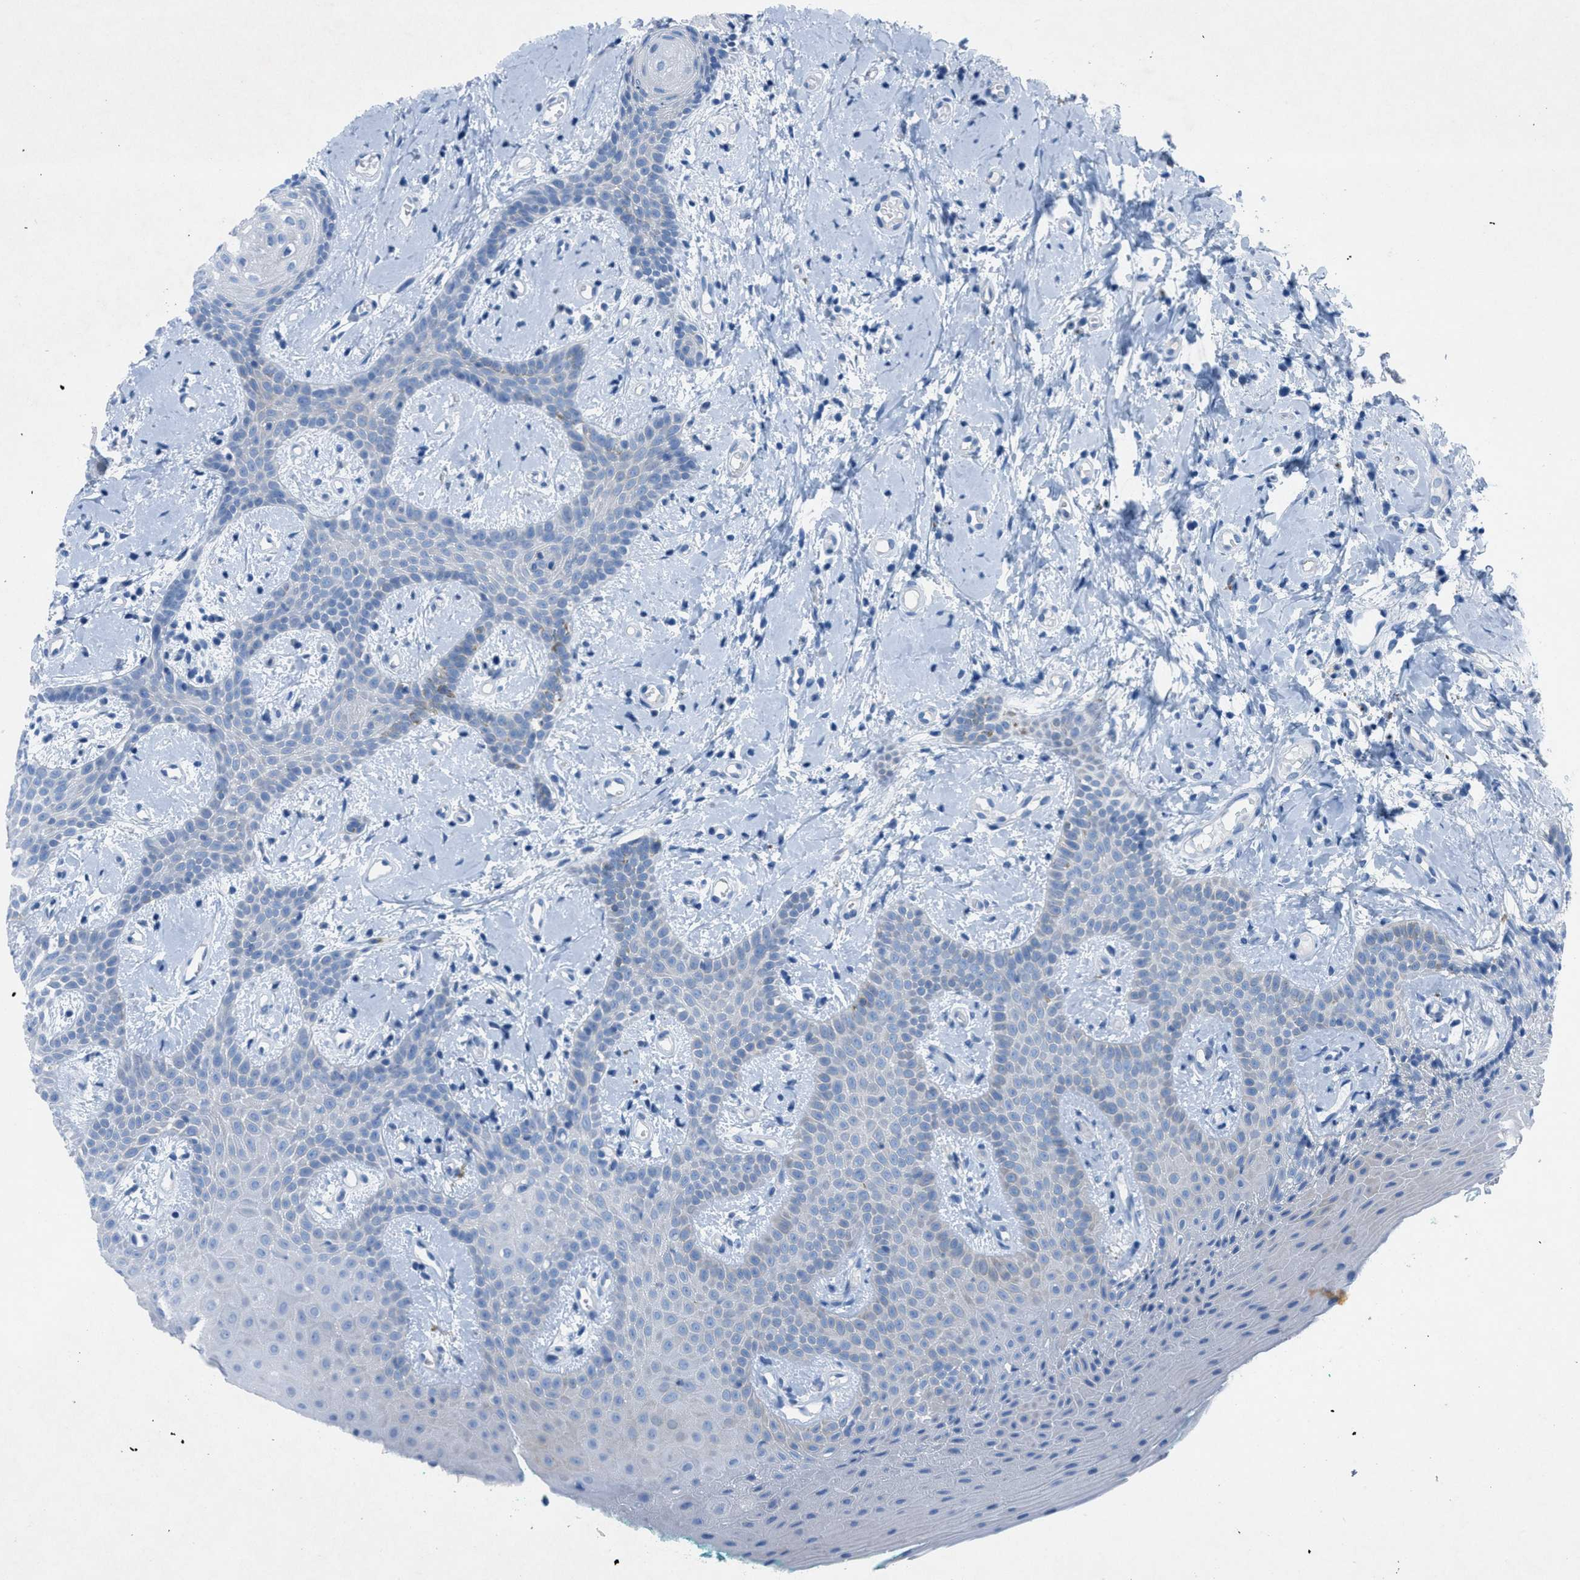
{"staining": {"intensity": "negative", "quantity": "none", "location": "none"}, "tissue": "oral mucosa", "cell_type": "Squamous epithelial cells", "image_type": "normal", "snomed": [{"axis": "morphology", "description": "Normal tissue, NOS"}, {"axis": "morphology", "description": "Squamous cell carcinoma, NOS"}, {"axis": "topography", "description": "Oral tissue"}, {"axis": "topography", "description": "Salivary gland"}, {"axis": "topography", "description": "Head-Neck"}], "caption": "Immunohistochemical staining of unremarkable human oral mucosa exhibits no significant positivity in squamous epithelial cells. (DAB (3,3'-diaminobenzidine) immunohistochemistry (IHC), high magnification).", "gene": "GALNT17", "patient": {"sex": "female", "age": 62}}